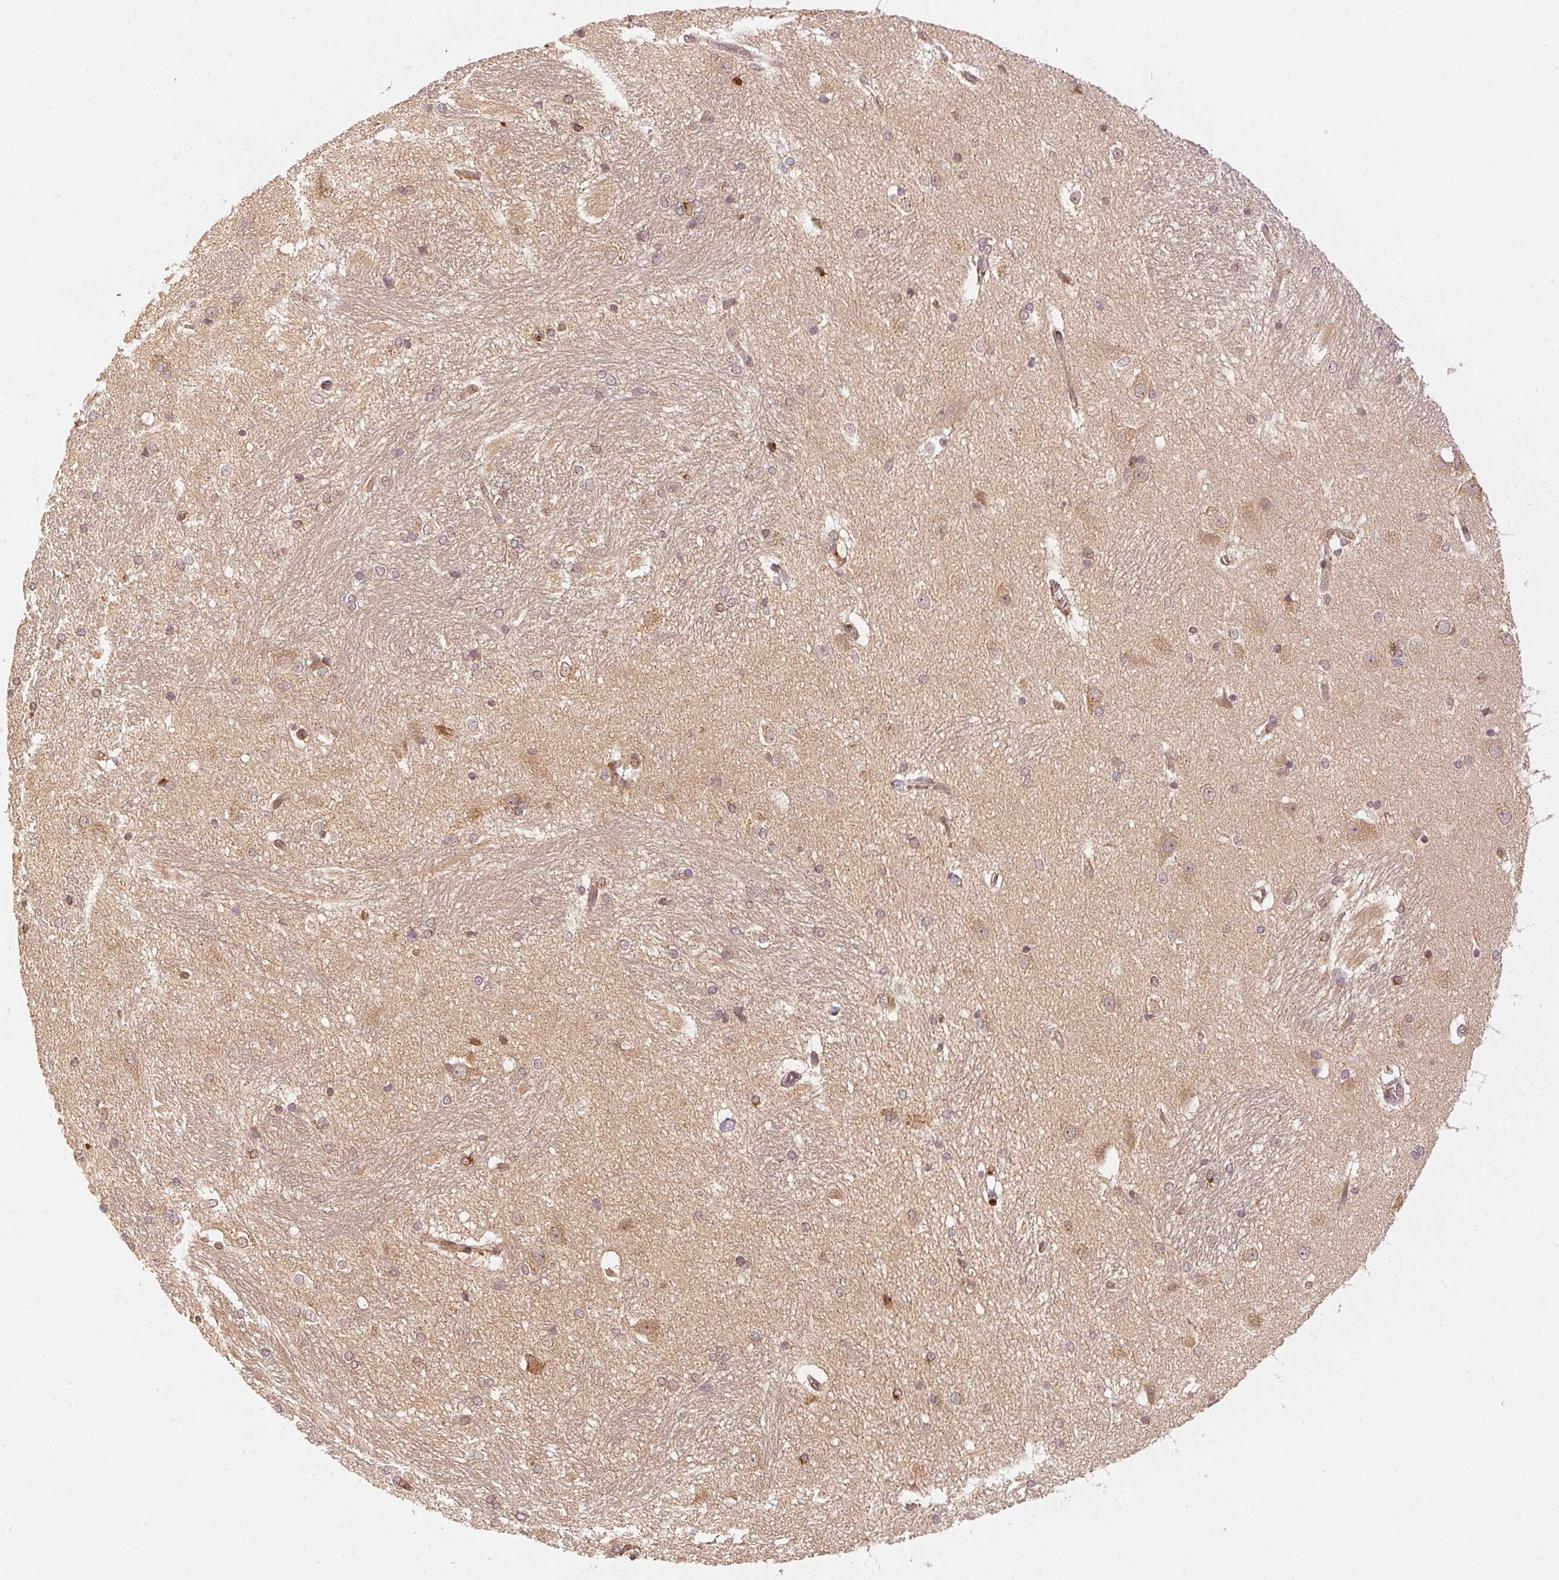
{"staining": {"intensity": "moderate", "quantity": "25%-75%", "location": "cytoplasmic/membranous"}, "tissue": "hippocampus", "cell_type": "Glial cells", "image_type": "normal", "snomed": [{"axis": "morphology", "description": "Normal tissue, NOS"}, {"axis": "topography", "description": "Cerebral cortex"}, {"axis": "topography", "description": "Hippocampus"}], "caption": "Glial cells reveal medium levels of moderate cytoplasmic/membranous expression in approximately 25%-75% of cells in normal hippocampus.", "gene": "STRN4", "patient": {"sex": "female", "age": 19}}